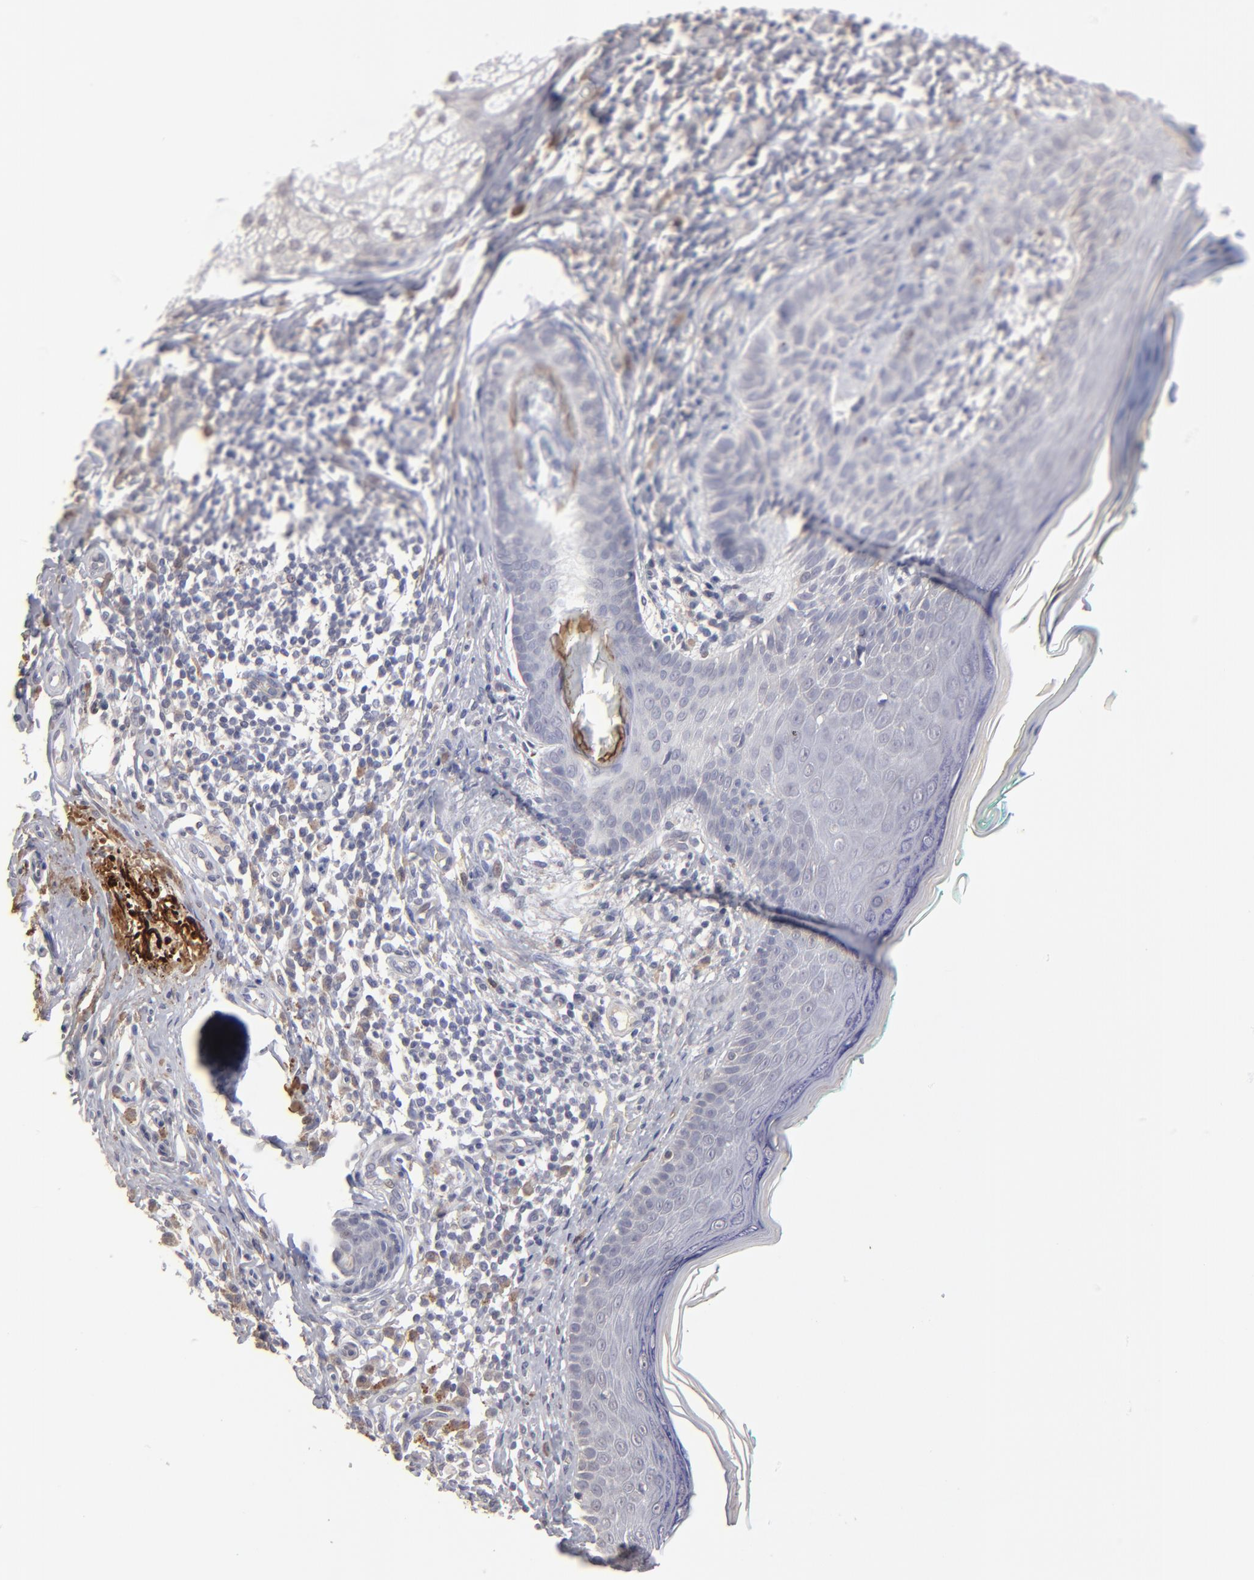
{"staining": {"intensity": "negative", "quantity": "none", "location": "none"}, "tissue": "skin cancer", "cell_type": "Tumor cells", "image_type": "cancer", "snomed": [{"axis": "morphology", "description": "Normal tissue, NOS"}, {"axis": "morphology", "description": "Basal cell carcinoma"}, {"axis": "topography", "description": "Skin"}], "caption": "A micrograph of basal cell carcinoma (skin) stained for a protein displays no brown staining in tumor cells.", "gene": "GPM6B", "patient": {"sex": "male", "age": 76}}